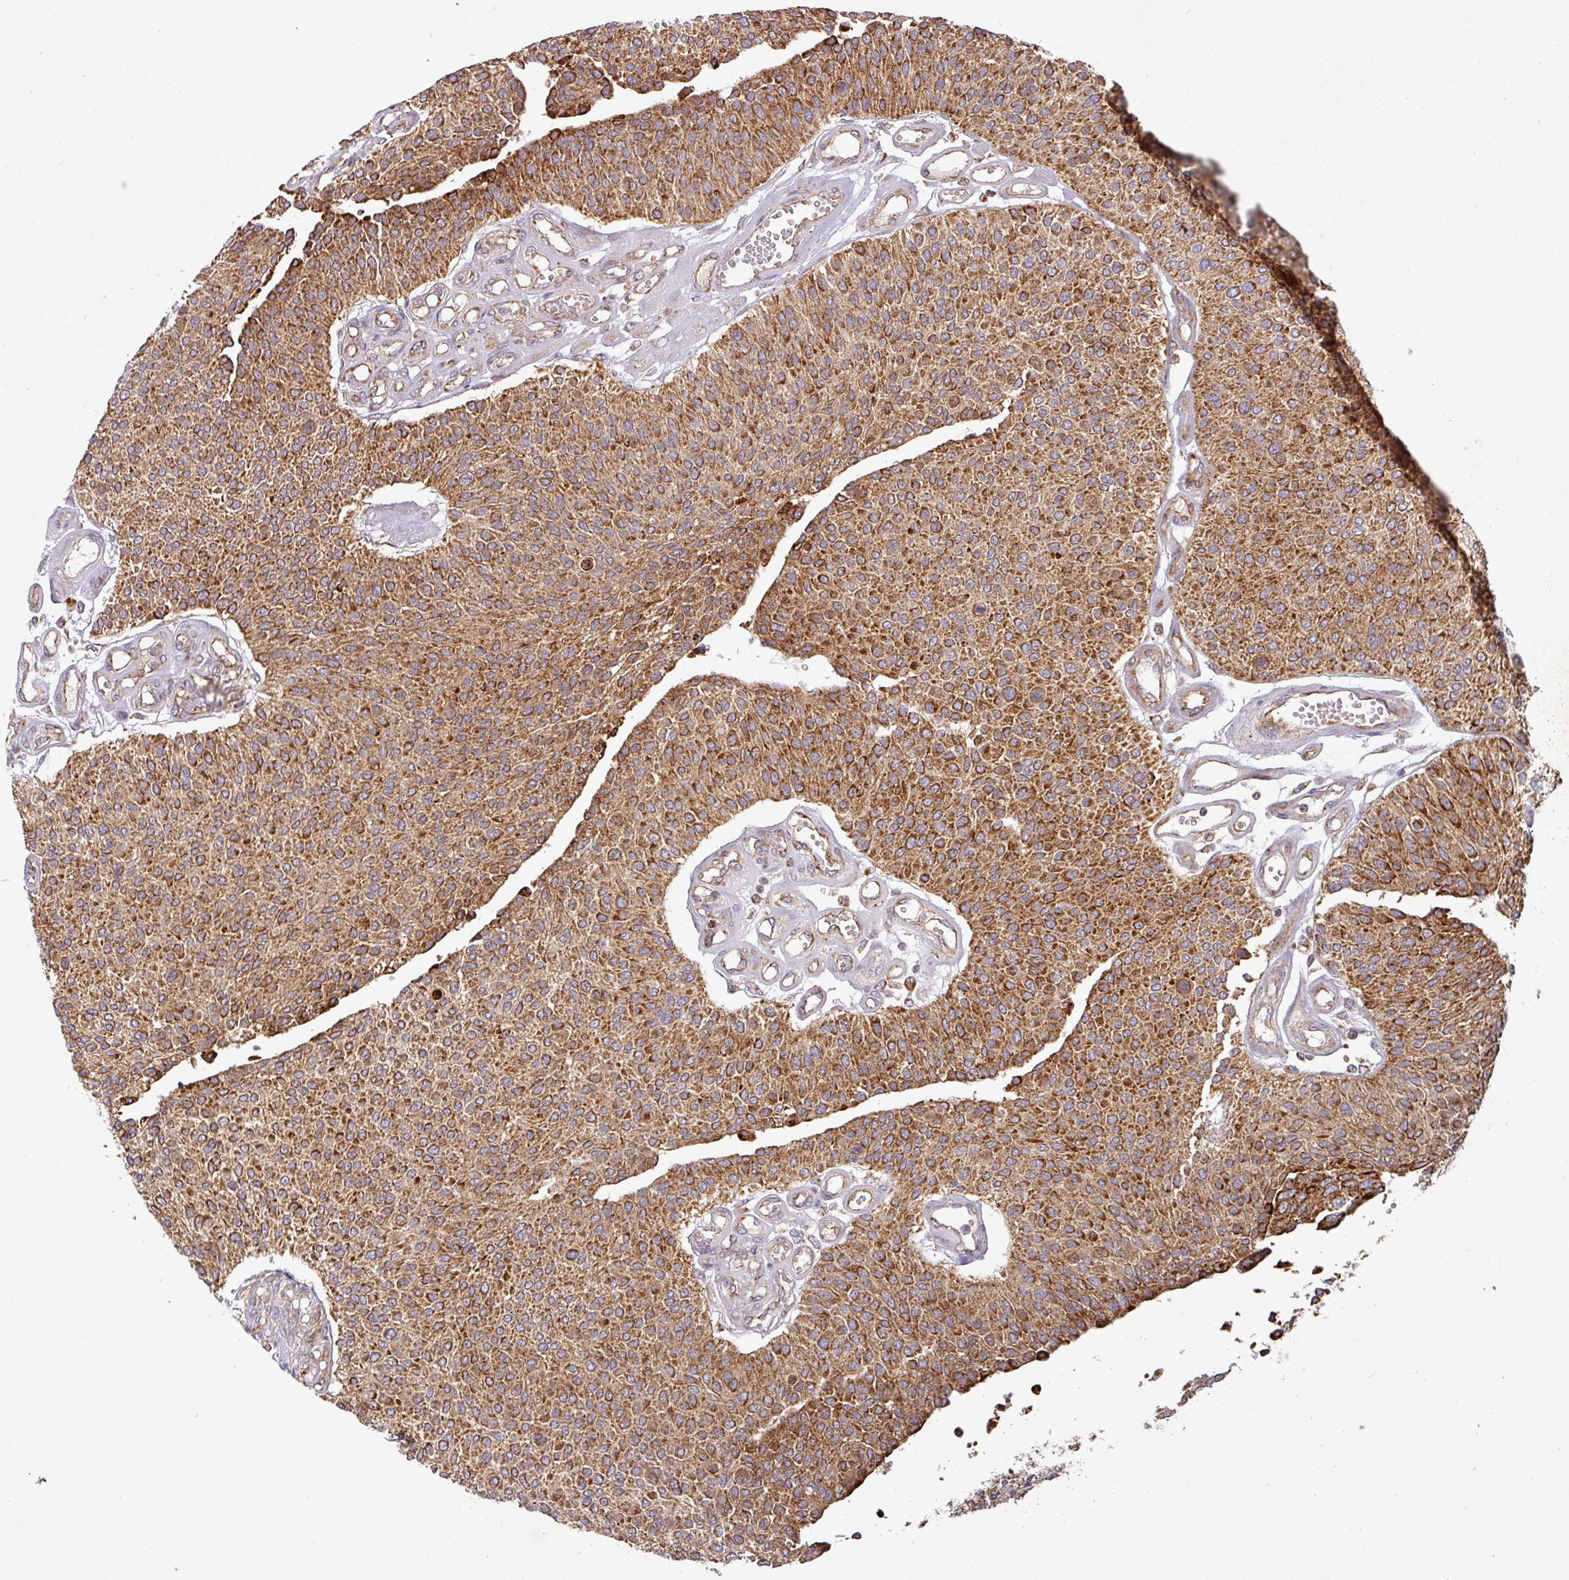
{"staining": {"intensity": "strong", "quantity": ">75%", "location": "cytoplasmic/membranous"}, "tissue": "urothelial cancer", "cell_type": "Tumor cells", "image_type": "cancer", "snomed": [{"axis": "morphology", "description": "Urothelial carcinoma, NOS"}, {"axis": "topography", "description": "Urinary bladder"}], "caption": "Urothelial cancer stained with DAB (3,3'-diaminobenzidine) IHC exhibits high levels of strong cytoplasmic/membranous positivity in approximately >75% of tumor cells. (DAB (3,3'-diaminobenzidine) IHC, brown staining for protein, blue staining for nuclei).", "gene": "GPD2", "patient": {"sex": "male", "age": 55}}